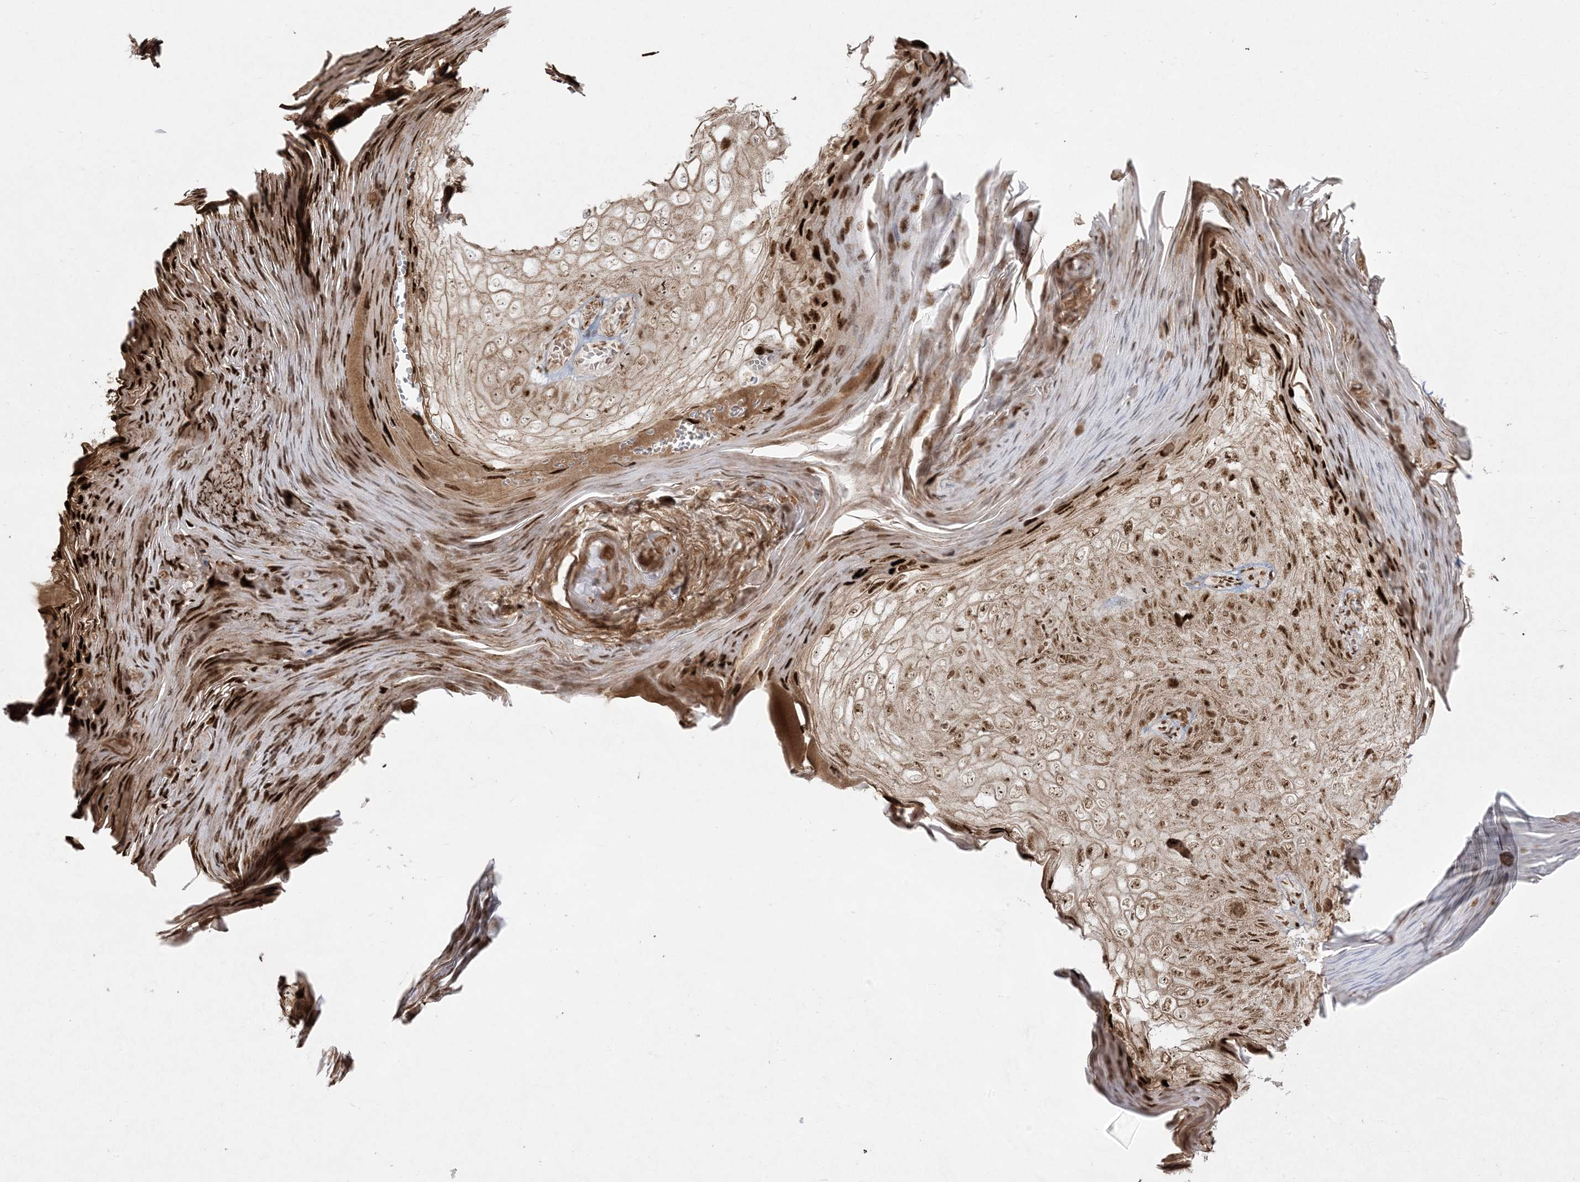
{"staining": {"intensity": "moderate", "quantity": ">75%", "location": "cytoplasmic/membranous,nuclear"}, "tissue": "skin cancer", "cell_type": "Tumor cells", "image_type": "cancer", "snomed": [{"axis": "morphology", "description": "Squamous cell carcinoma, NOS"}, {"axis": "topography", "description": "Skin"}], "caption": "A high-resolution histopathology image shows IHC staining of skin cancer, which displays moderate cytoplasmic/membranous and nuclear staining in approximately >75% of tumor cells.", "gene": "RBM10", "patient": {"sex": "female", "age": 90}}